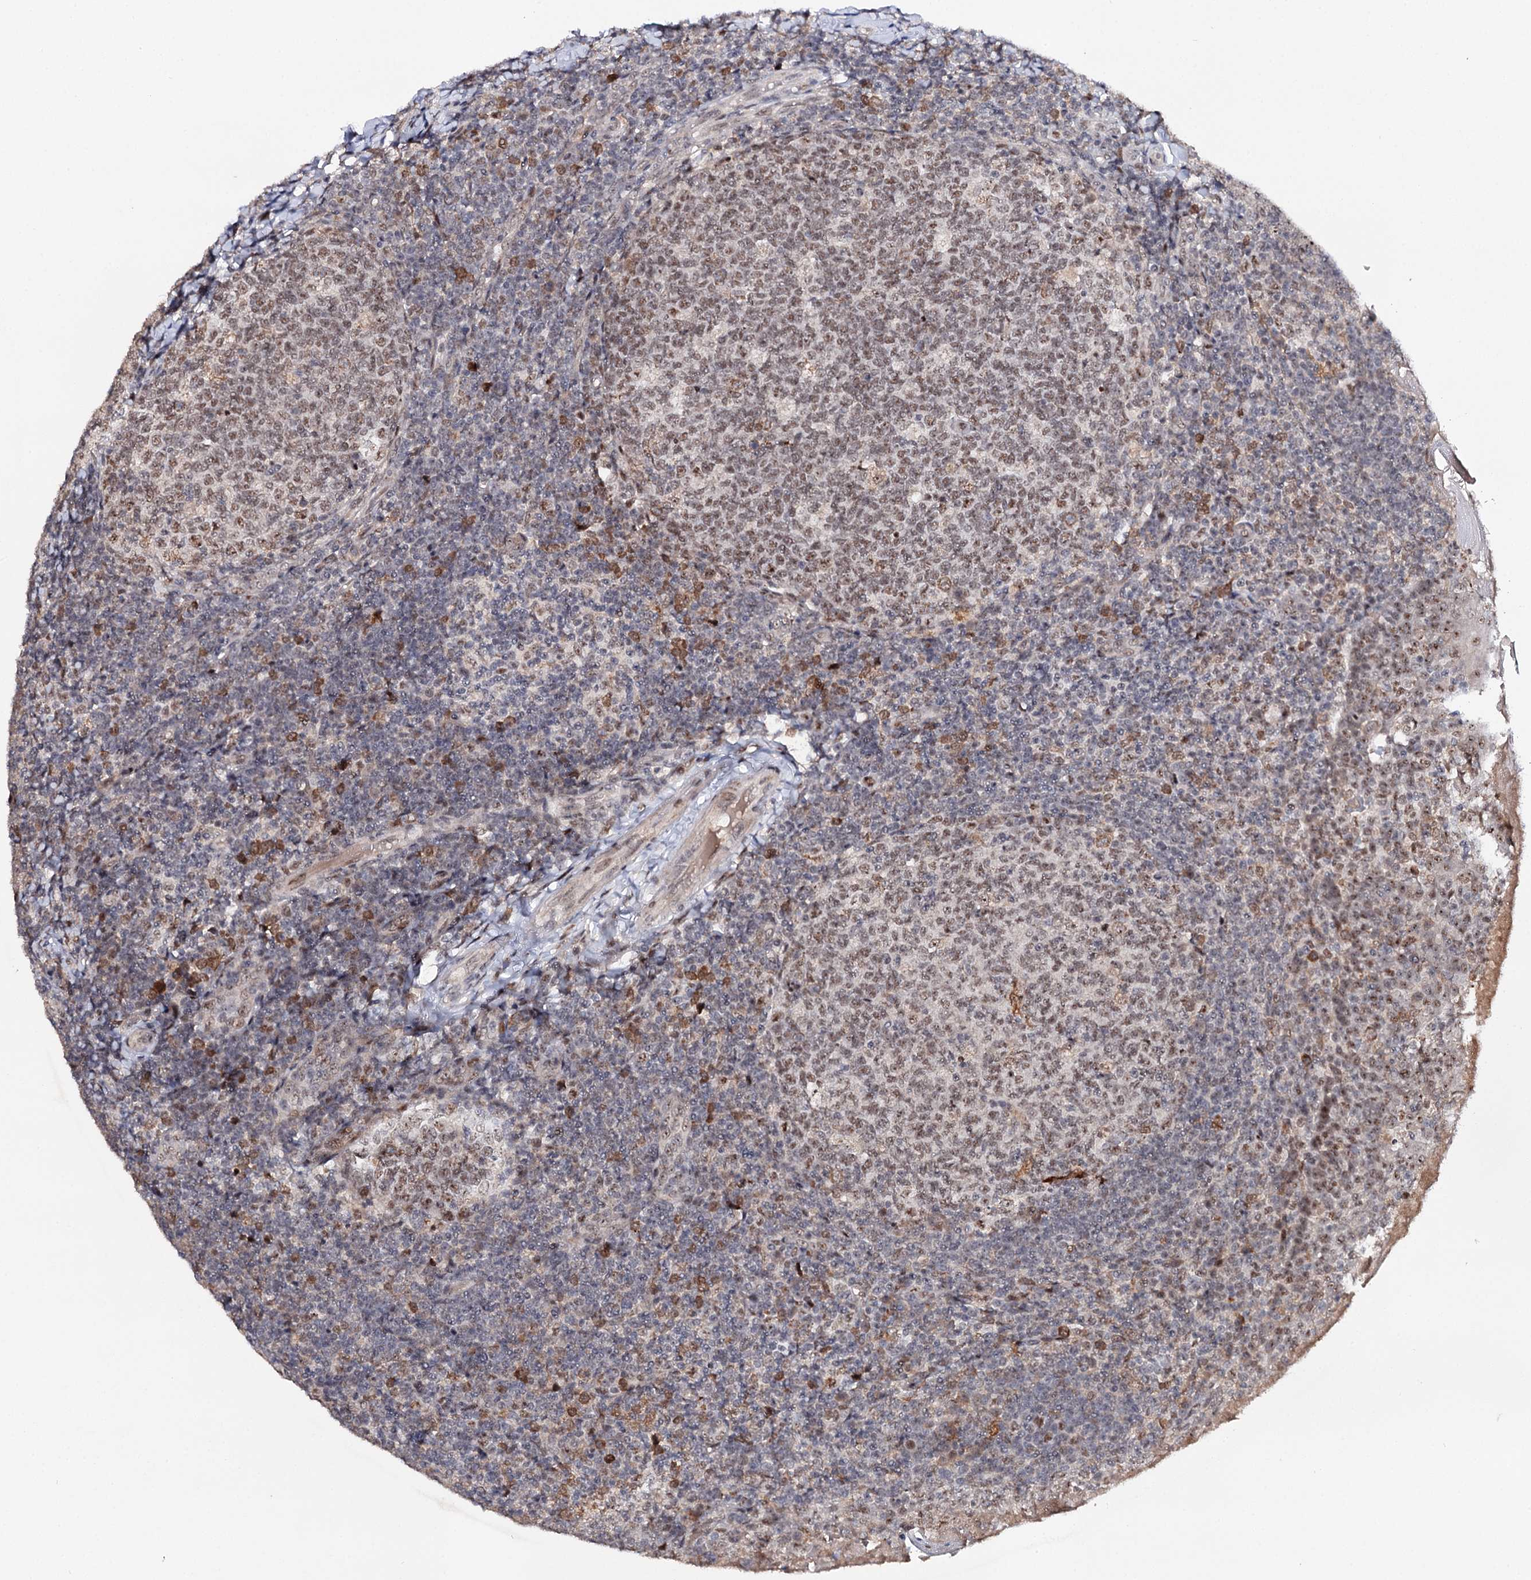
{"staining": {"intensity": "moderate", "quantity": ">75%", "location": "nuclear"}, "tissue": "tonsil", "cell_type": "Germinal center cells", "image_type": "normal", "snomed": [{"axis": "morphology", "description": "Normal tissue, NOS"}, {"axis": "topography", "description": "Tonsil"}], "caption": "Immunohistochemical staining of normal tonsil displays >75% levels of moderate nuclear protein staining in approximately >75% of germinal center cells.", "gene": "BUD13", "patient": {"sex": "female", "age": 19}}